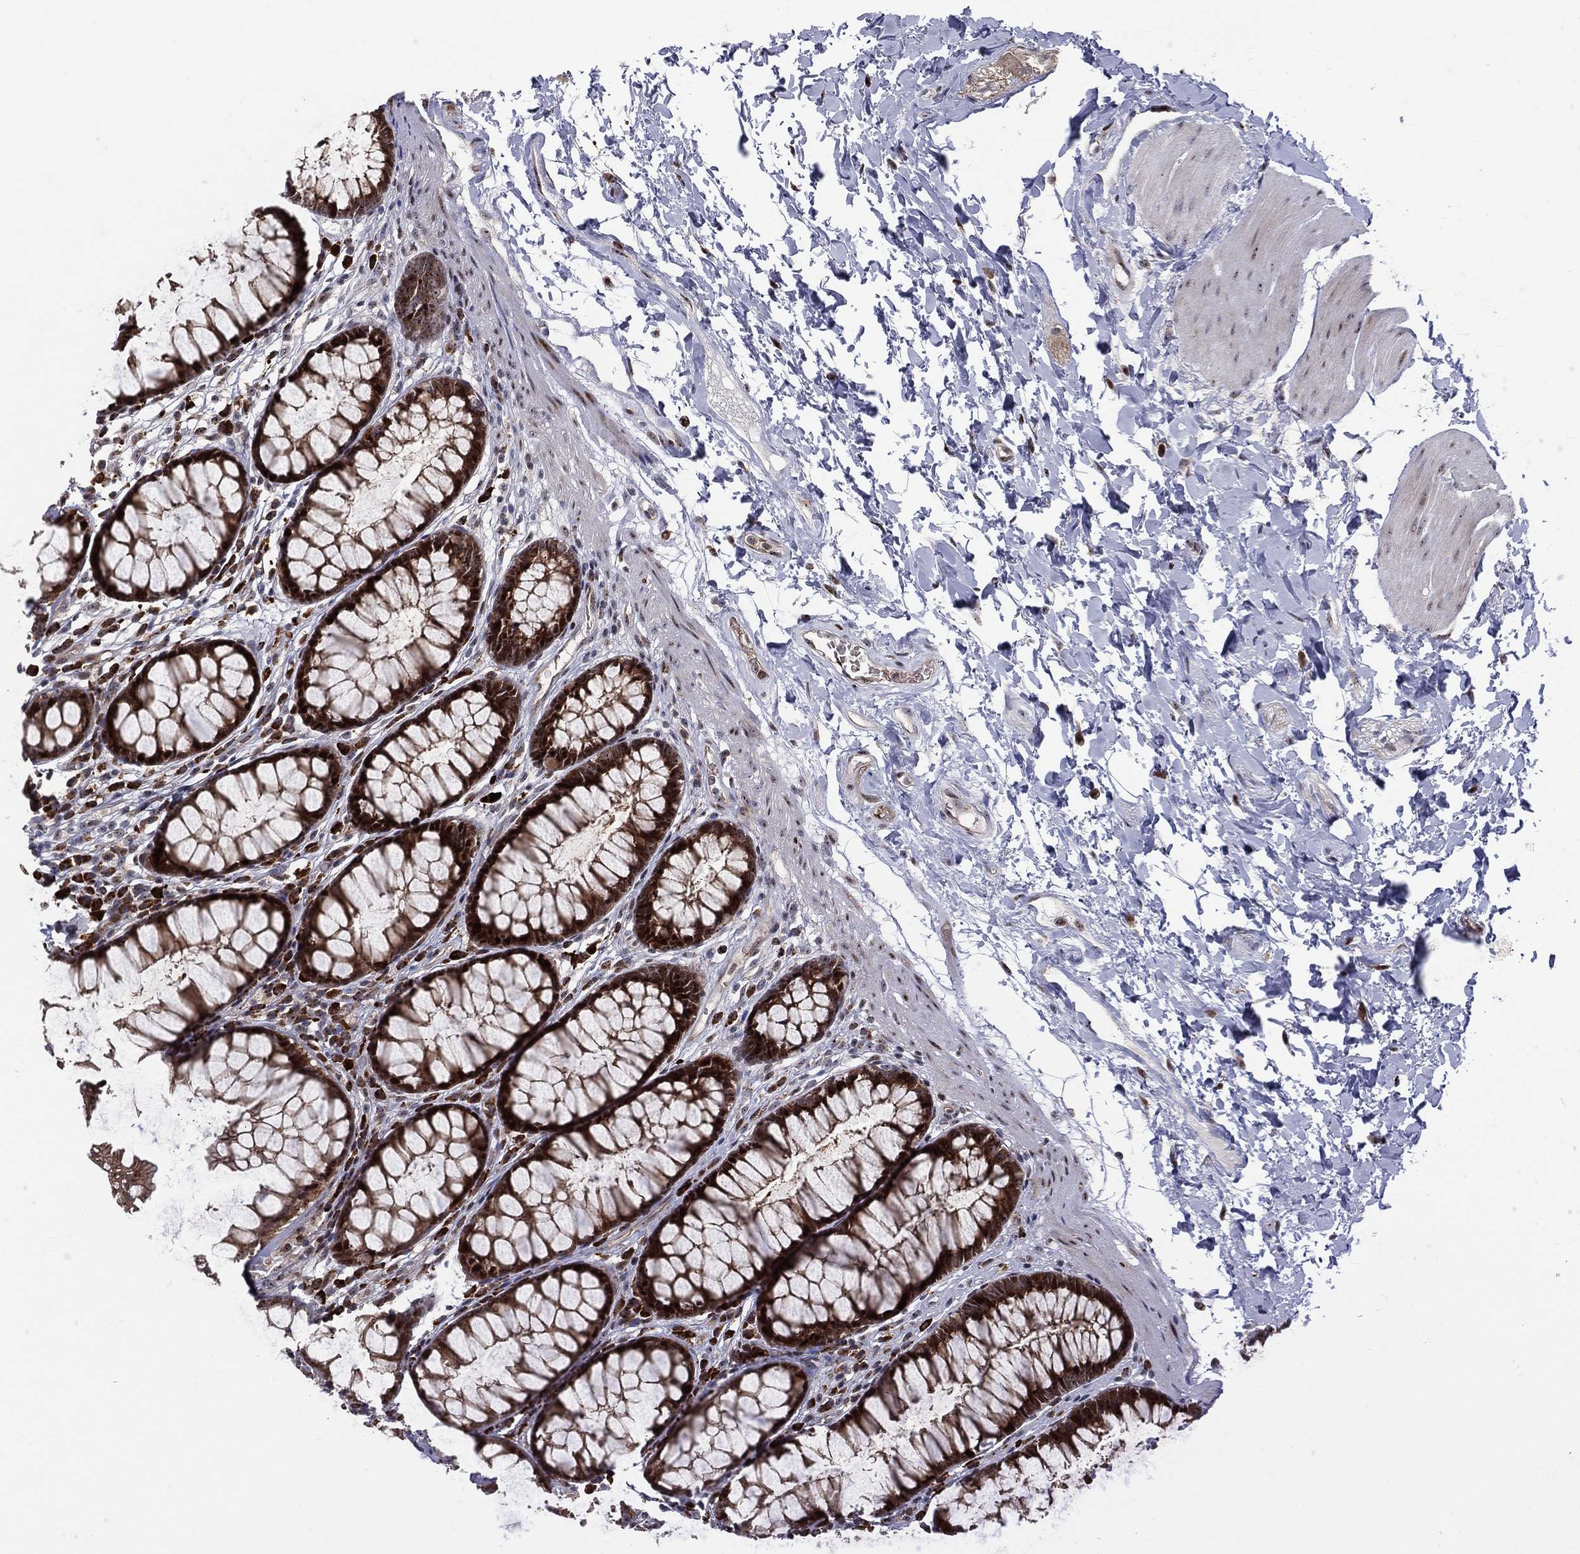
{"staining": {"intensity": "strong", "quantity": "25%-75%", "location": "cytoplasmic/membranous,nuclear"}, "tissue": "rectum", "cell_type": "Glandular cells", "image_type": "normal", "snomed": [{"axis": "morphology", "description": "Normal tissue, NOS"}, {"axis": "topography", "description": "Rectum"}], "caption": "Protein analysis of benign rectum reveals strong cytoplasmic/membranous,nuclear staining in approximately 25%-75% of glandular cells.", "gene": "VHL", "patient": {"sex": "male", "age": 72}}